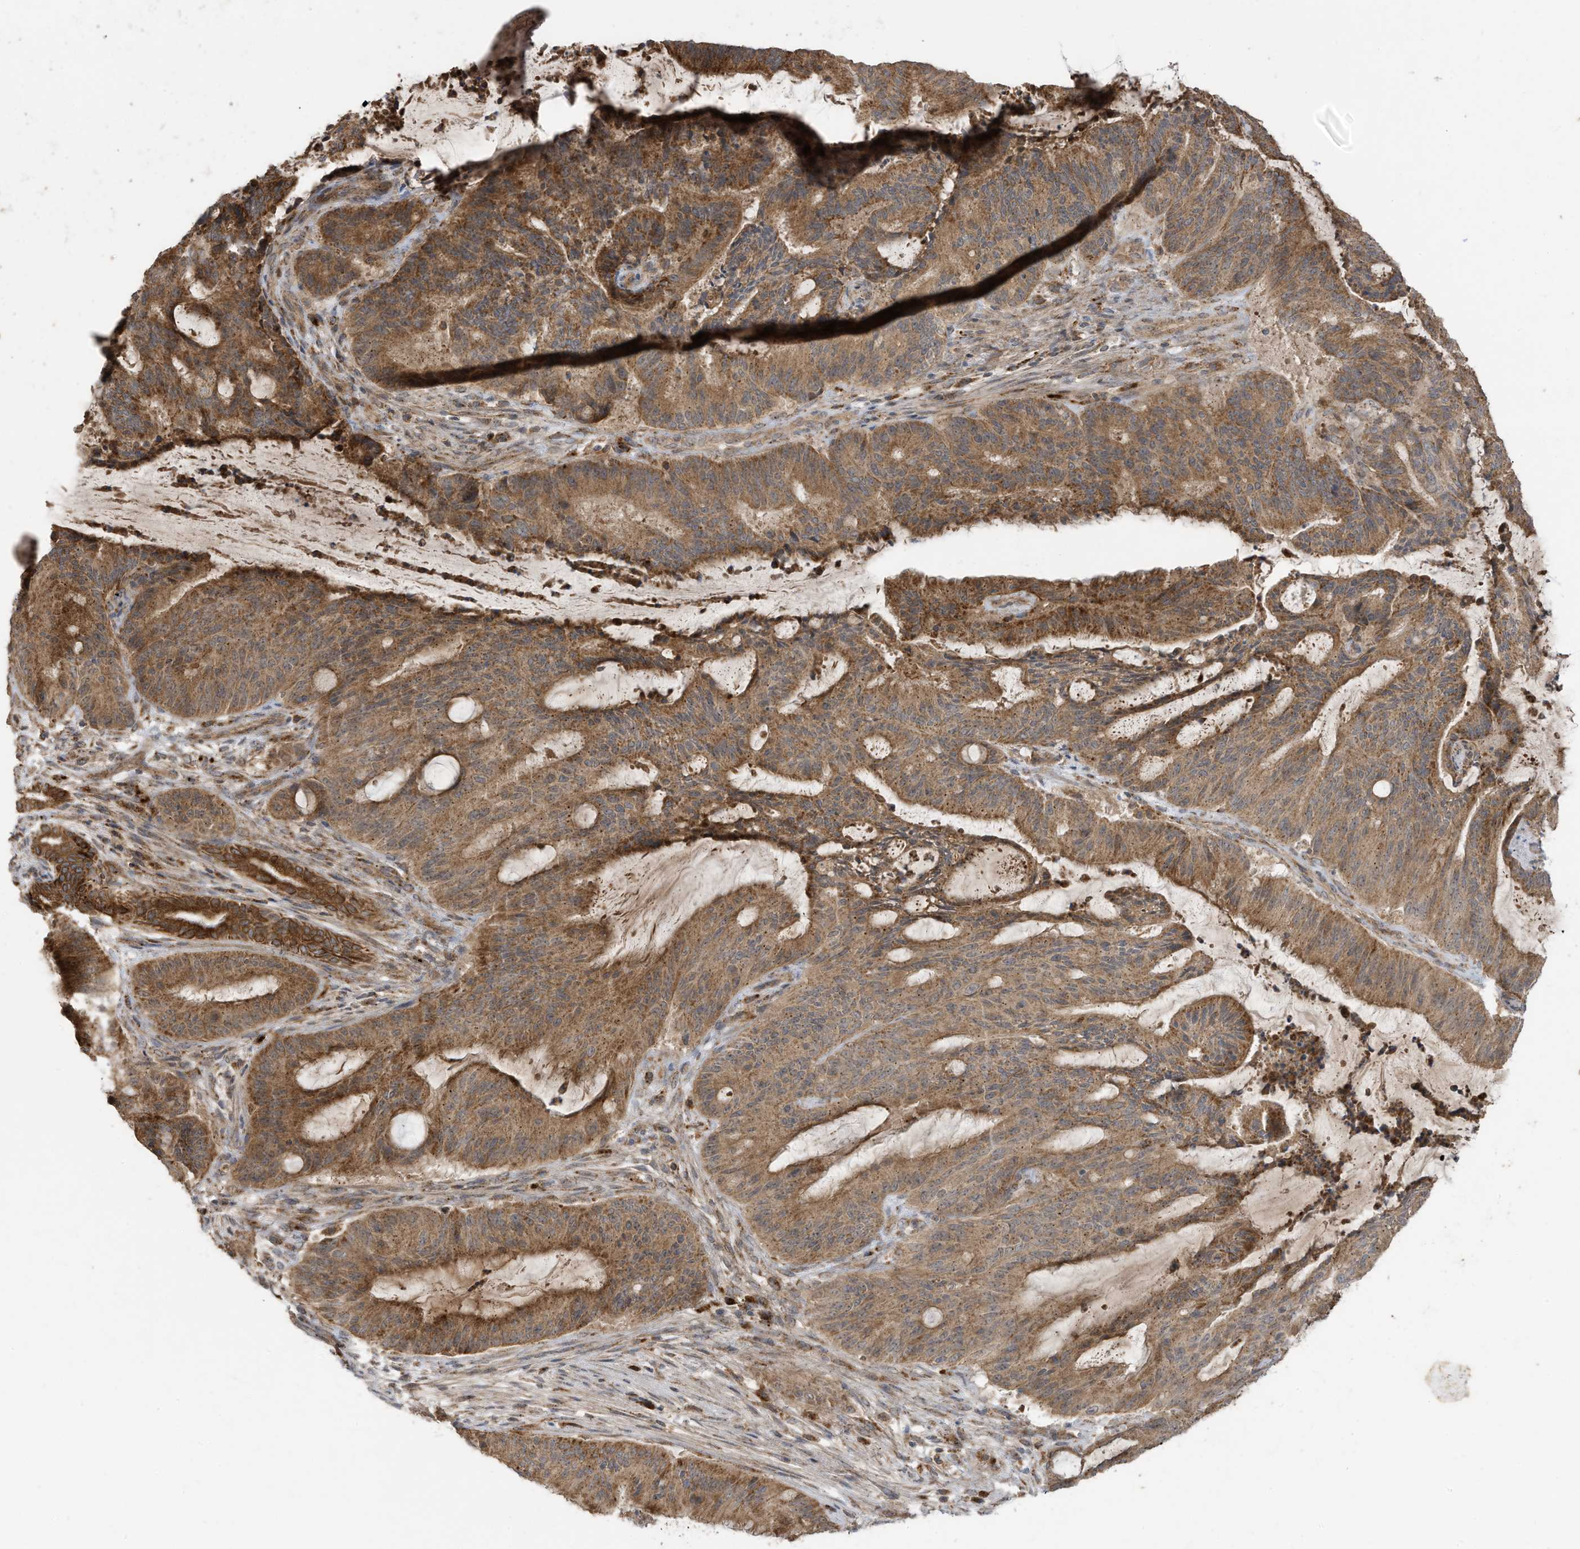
{"staining": {"intensity": "moderate", "quantity": ">75%", "location": "cytoplasmic/membranous"}, "tissue": "liver cancer", "cell_type": "Tumor cells", "image_type": "cancer", "snomed": [{"axis": "morphology", "description": "Normal tissue, NOS"}, {"axis": "morphology", "description": "Cholangiocarcinoma"}, {"axis": "topography", "description": "Liver"}, {"axis": "topography", "description": "Peripheral nerve tissue"}], "caption": "There is medium levels of moderate cytoplasmic/membranous positivity in tumor cells of liver cancer, as demonstrated by immunohistochemical staining (brown color).", "gene": "C2orf74", "patient": {"sex": "female", "age": 73}}